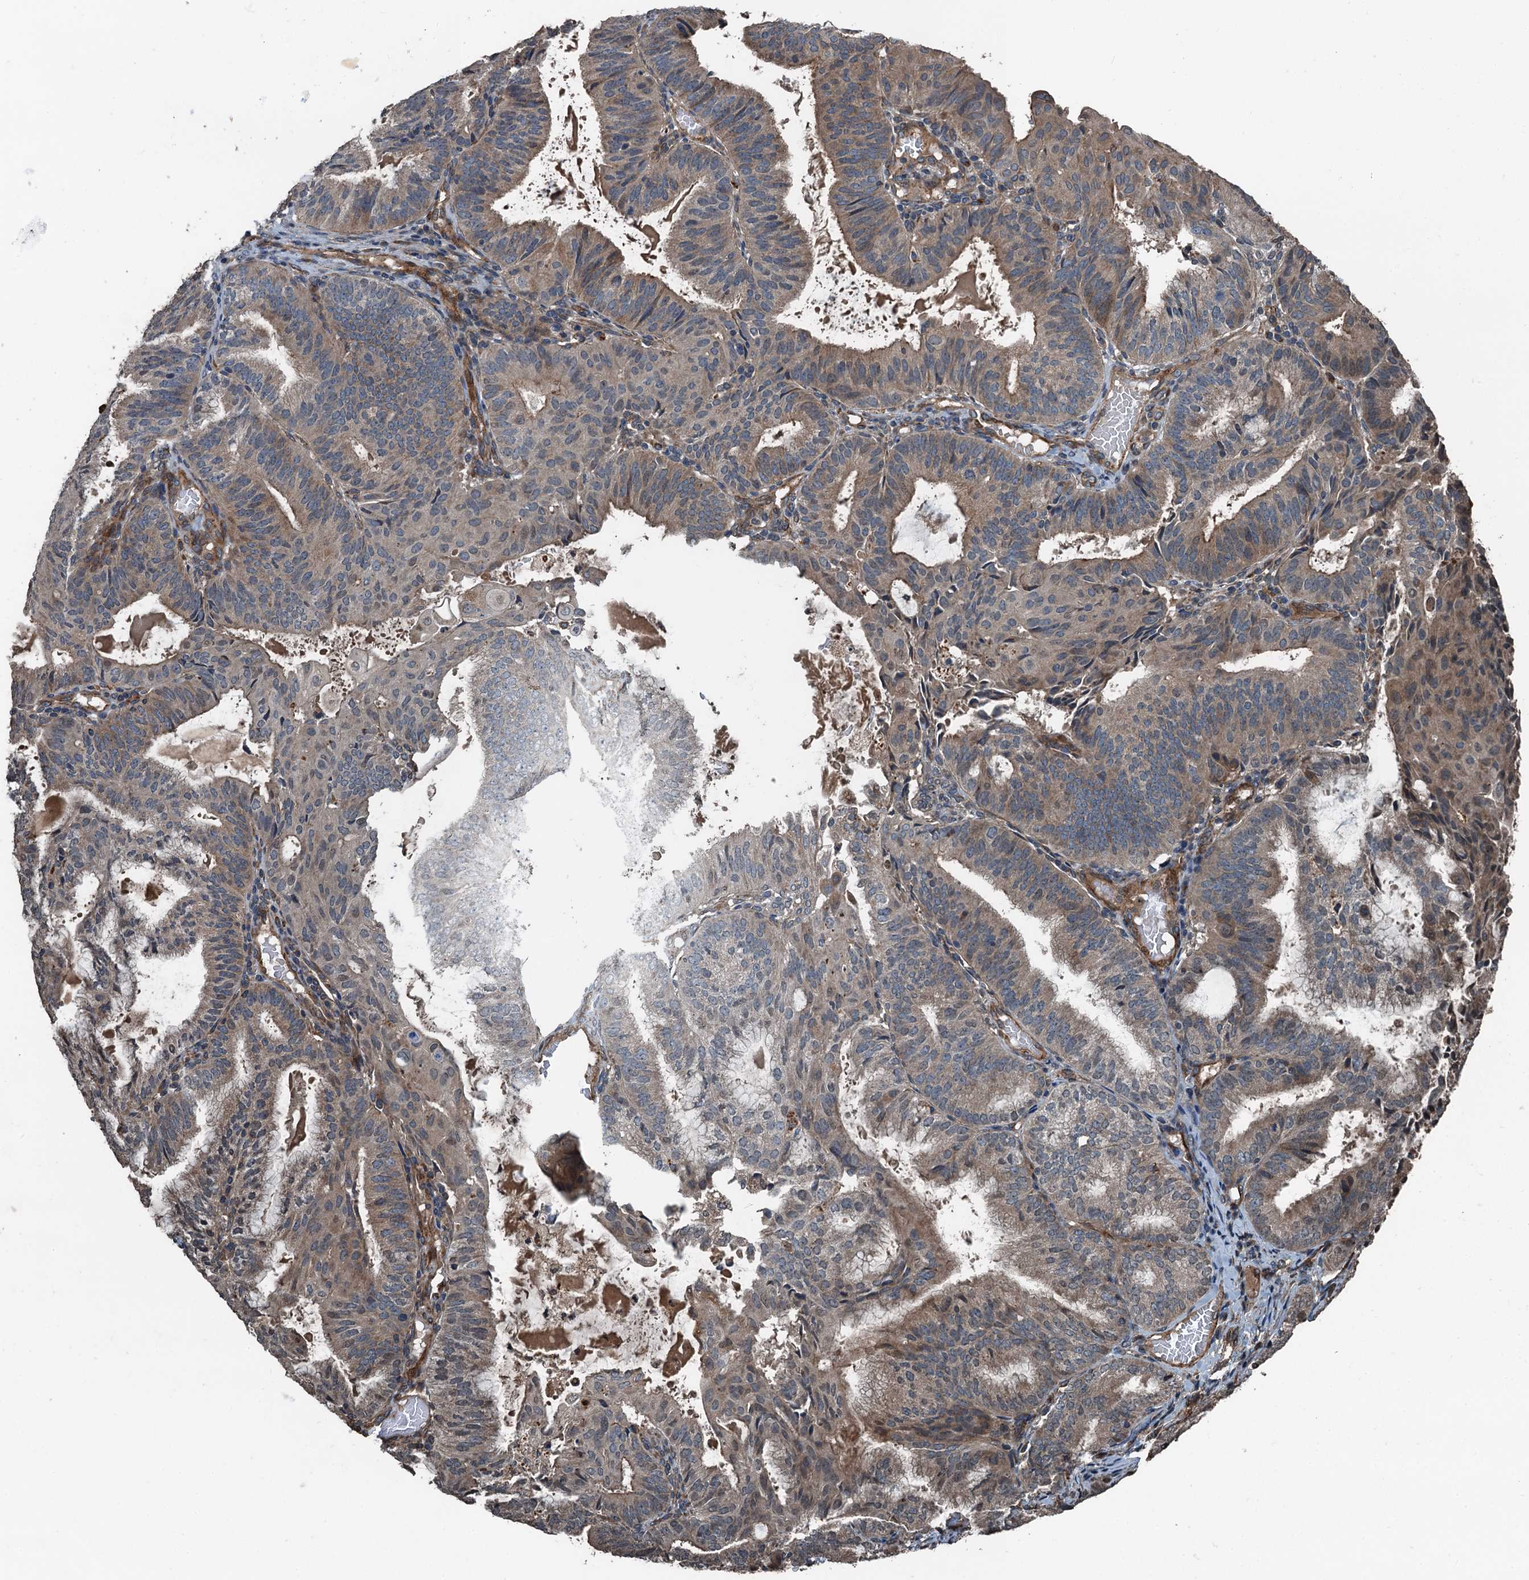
{"staining": {"intensity": "weak", "quantity": "25%-75%", "location": "cytoplasmic/membranous"}, "tissue": "endometrial cancer", "cell_type": "Tumor cells", "image_type": "cancer", "snomed": [{"axis": "morphology", "description": "Adenocarcinoma, NOS"}, {"axis": "topography", "description": "Endometrium"}], "caption": "Tumor cells exhibit weak cytoplasmic/membranous expression in about 25%-75% of cells in endometrial adenocarcinoma. The protein of interest is shown in brown color, while the nuclei are stained blue.", "gene": "TCTN1", "patient": {"sex": "female", "age": 49}}